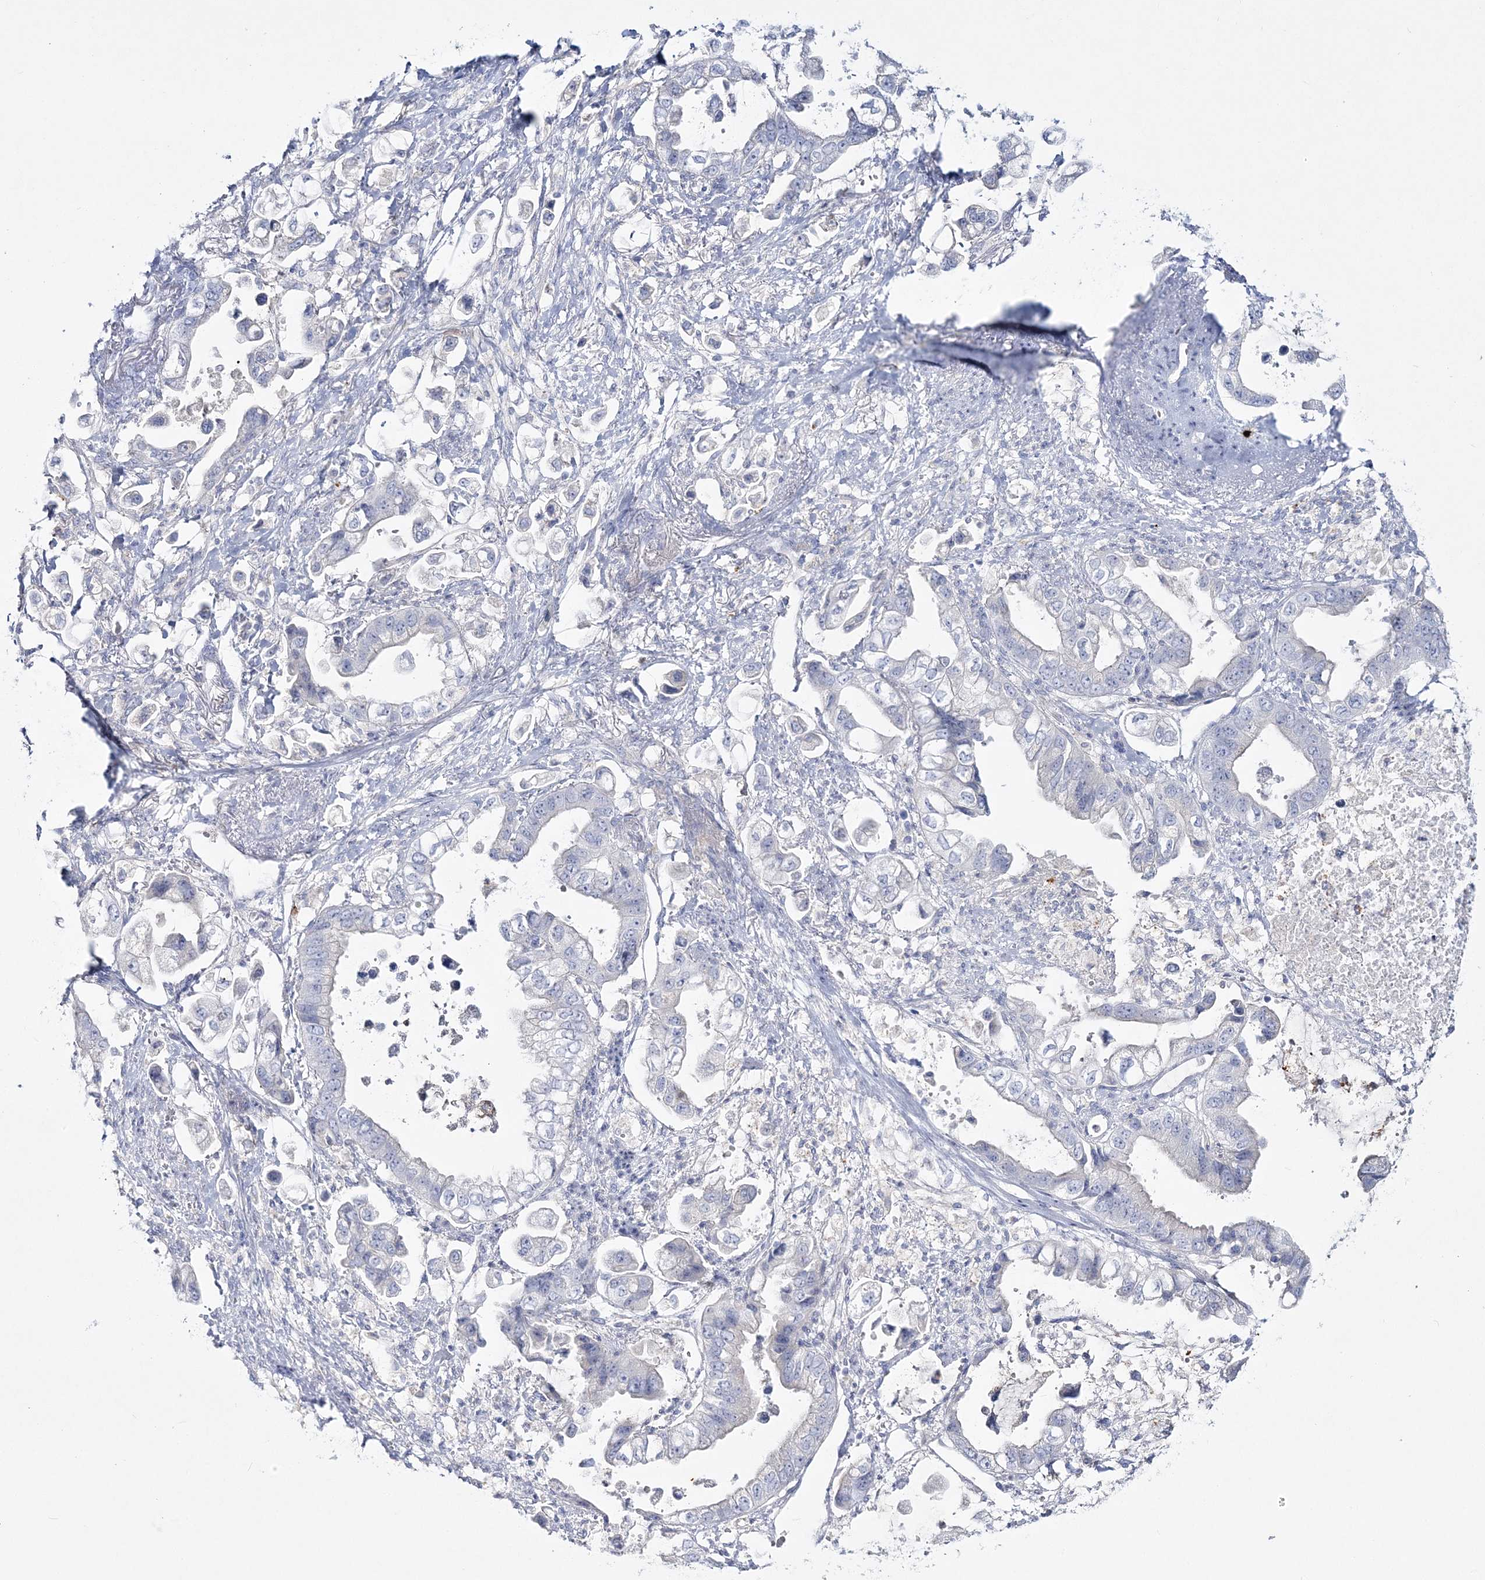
{"staining": {"intensity": "negative", "quantity": "none", "location": "none"}, "tissue": "stomach cancer", "cell_type": "Tumor cells", "image_type": "cancer", "snomed": [{"axis": "morphology", "description": "Adenocarcinoma, NOS"}, {"axis": "topography", "description": "Stomach"}], "caption": "DAB (3,3'-diaminobenzidine) immunohistochemical staining of human stomach cancer demonstrates no significant positivity in tumor cells.", "gene": "WDSUB1", "patient": {"sex": "male", "age": 62}}